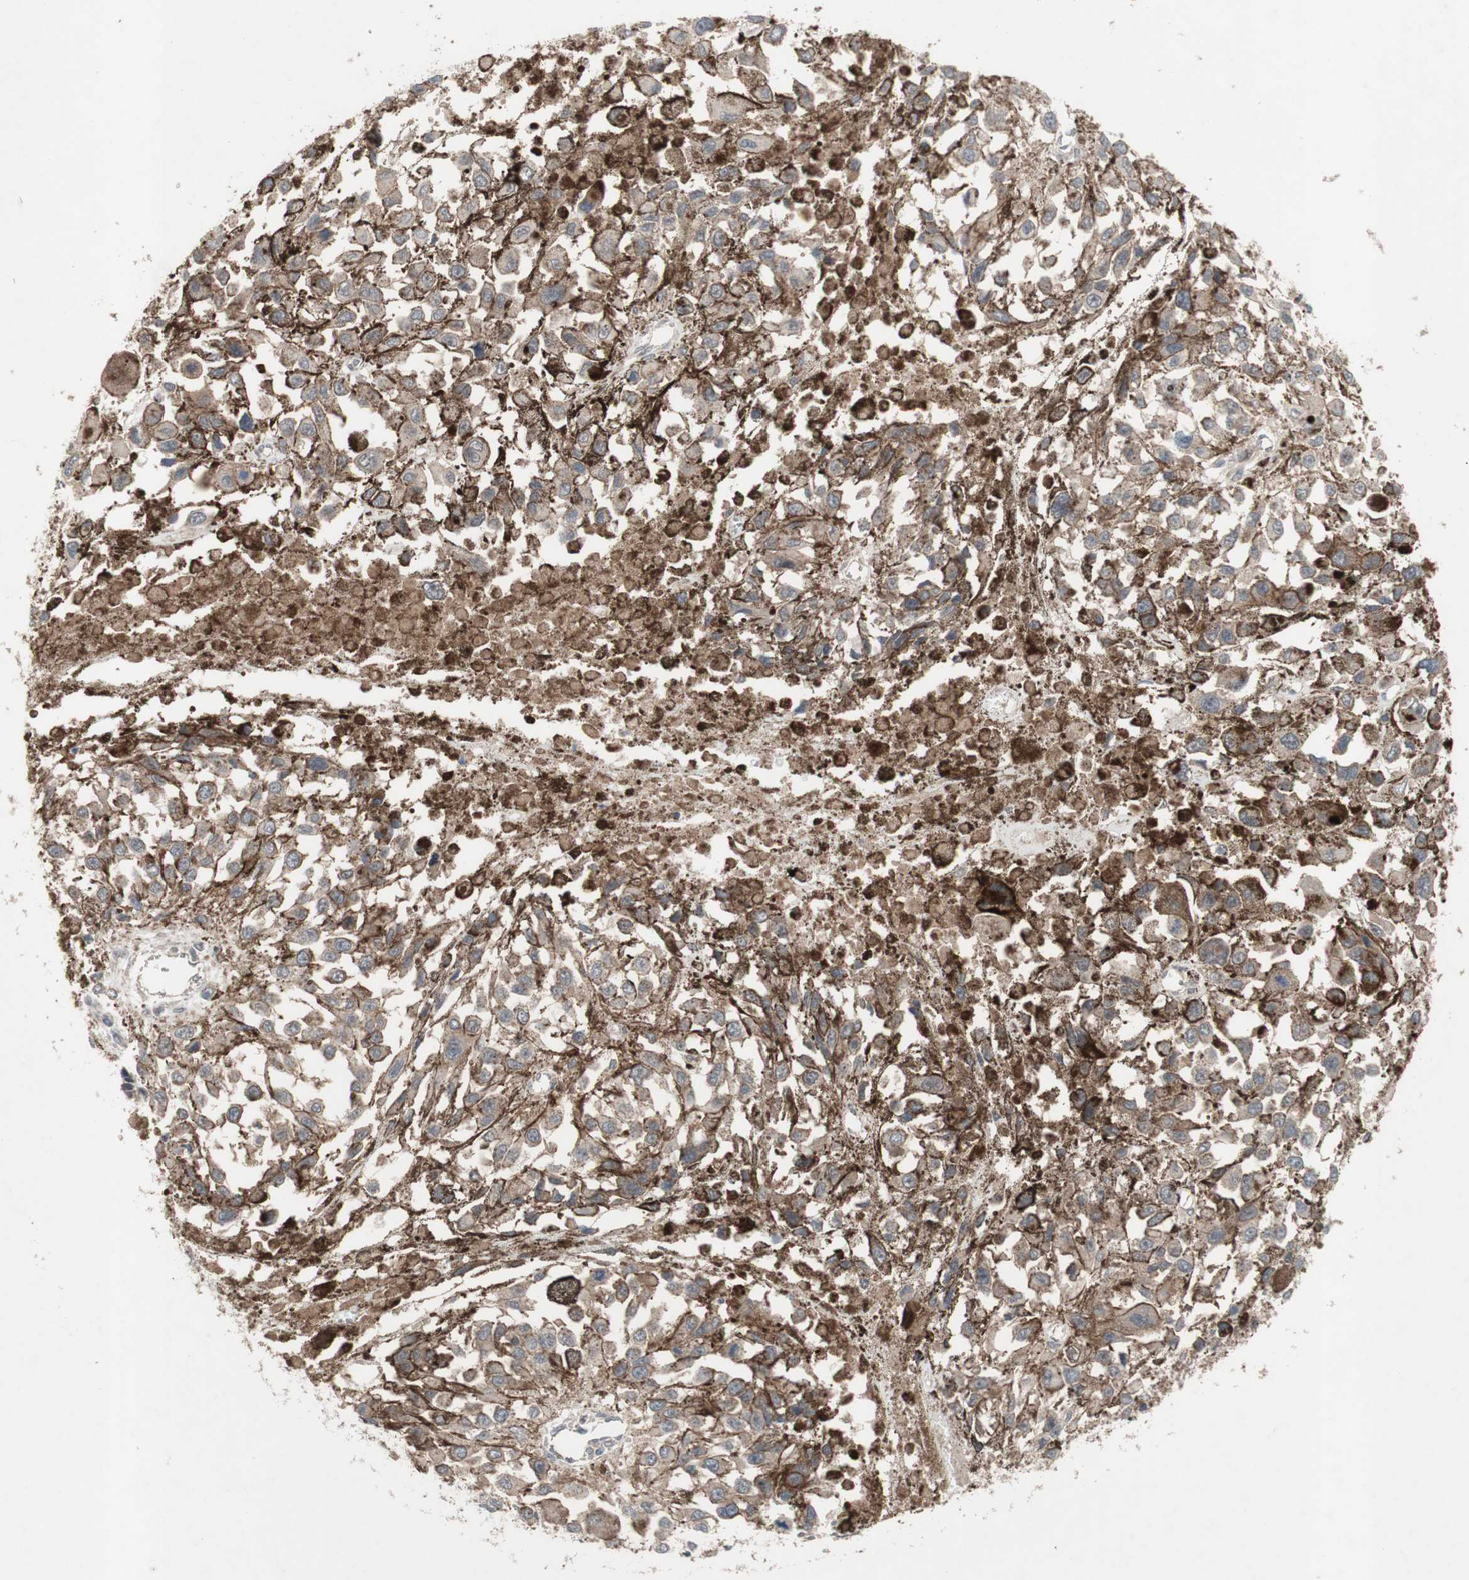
{"staining": {"intensity": "strong", "quantity": ">75%", "location": "cytoplasmic/membranous"}, "tissue": "melanoma", "cell_type": "Tumor cells", "image_type": "cancer", "snomed": [{"axis": "morphology", "description": "Malignant melanoma, Metastatic site"}, {"axis": "topography", "description": "Lymph node"}], "caption": "Human malignant melanoma (metastatic site) stained for a protein (brown) shows strong cytoplasmic/membranous positive expression in about >75% of tumor cells.", "gene": "OAZ1", "patient": {"sex": "male", "age": 59}}